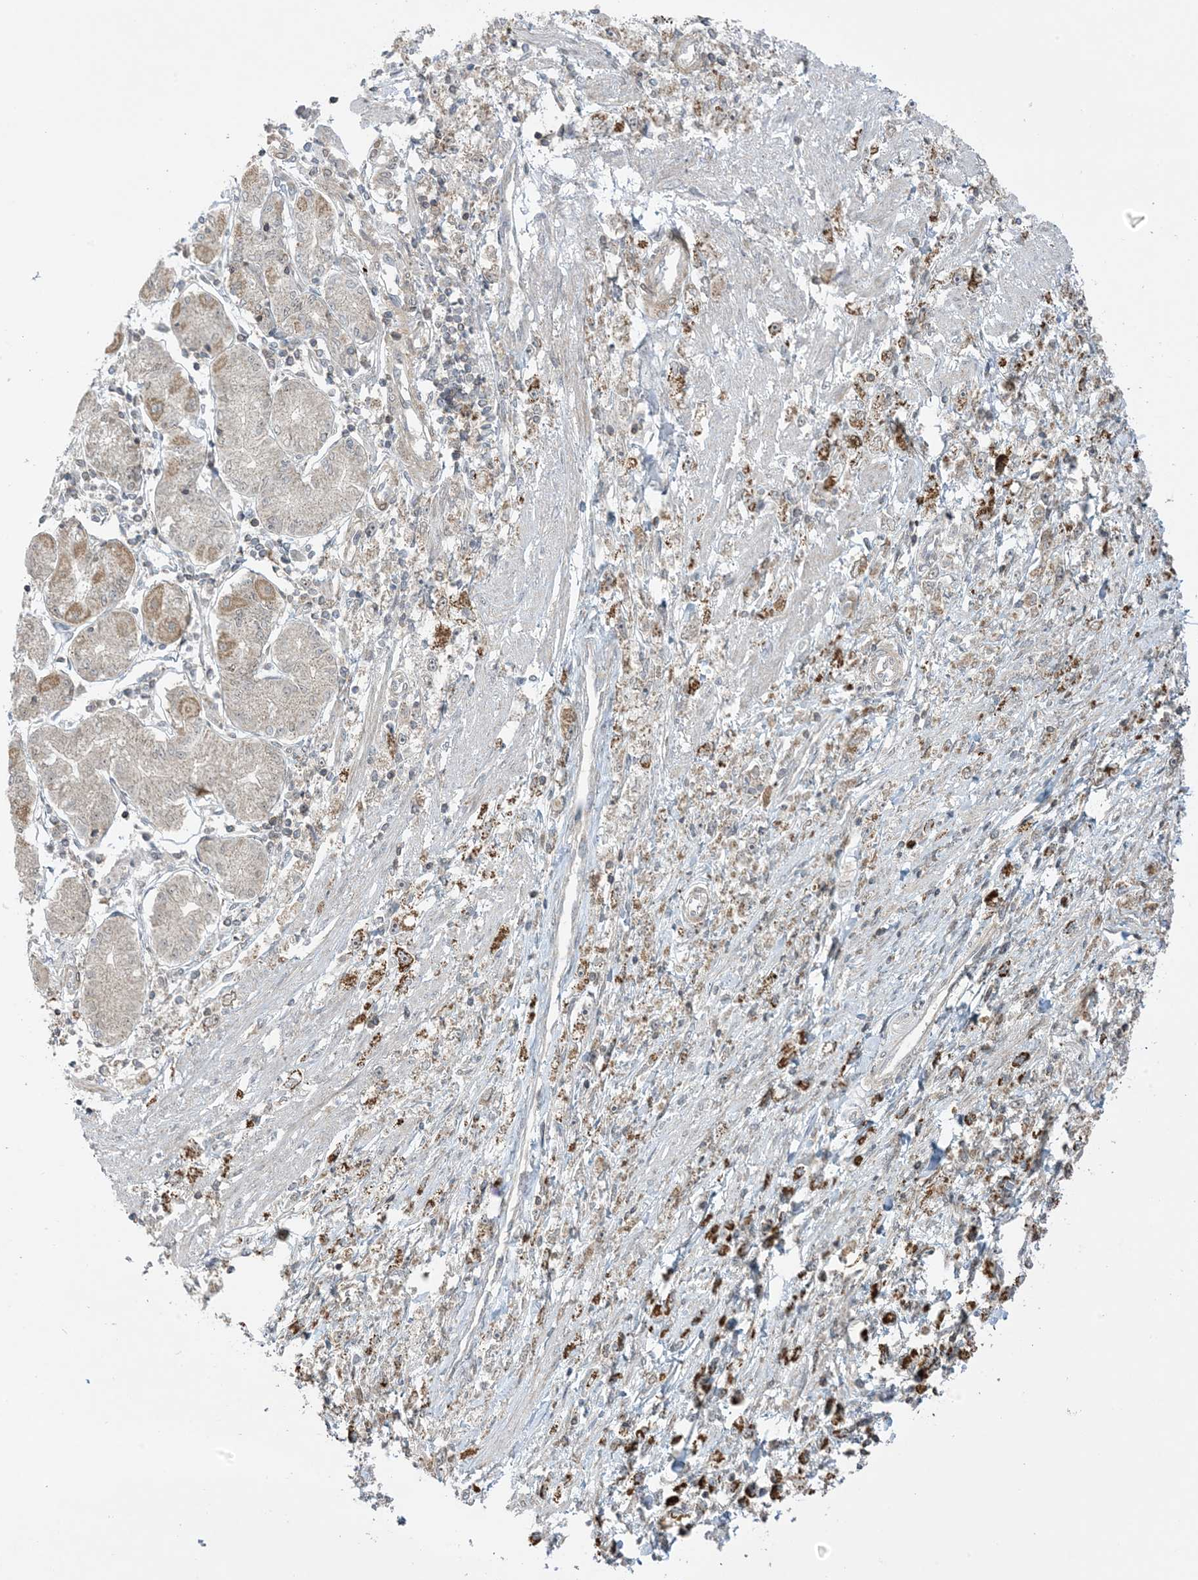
{"staining": {"intensity": "strong", "quantity": "25%-75%", "location": "cytoplasmic/membranous"}, "tissue": "stomach cancer", "cell_type": "Tumor cells", "image_type": "cancer", "snomed": [{"axis": "morphology", "description": "Adenocarcinoma, NOS"}, {"axis": "topography", "description": "Stomach"}], "caption": "There is high levels of strong cytoplasmic/membranous positivity in tumor cells of stomach cancer (adenocarcinoma), as demonstrated by immunohistochemical staining (brown color).", "gene": "PHLDB2", "patient": {"sex": "female", "age": 59}}